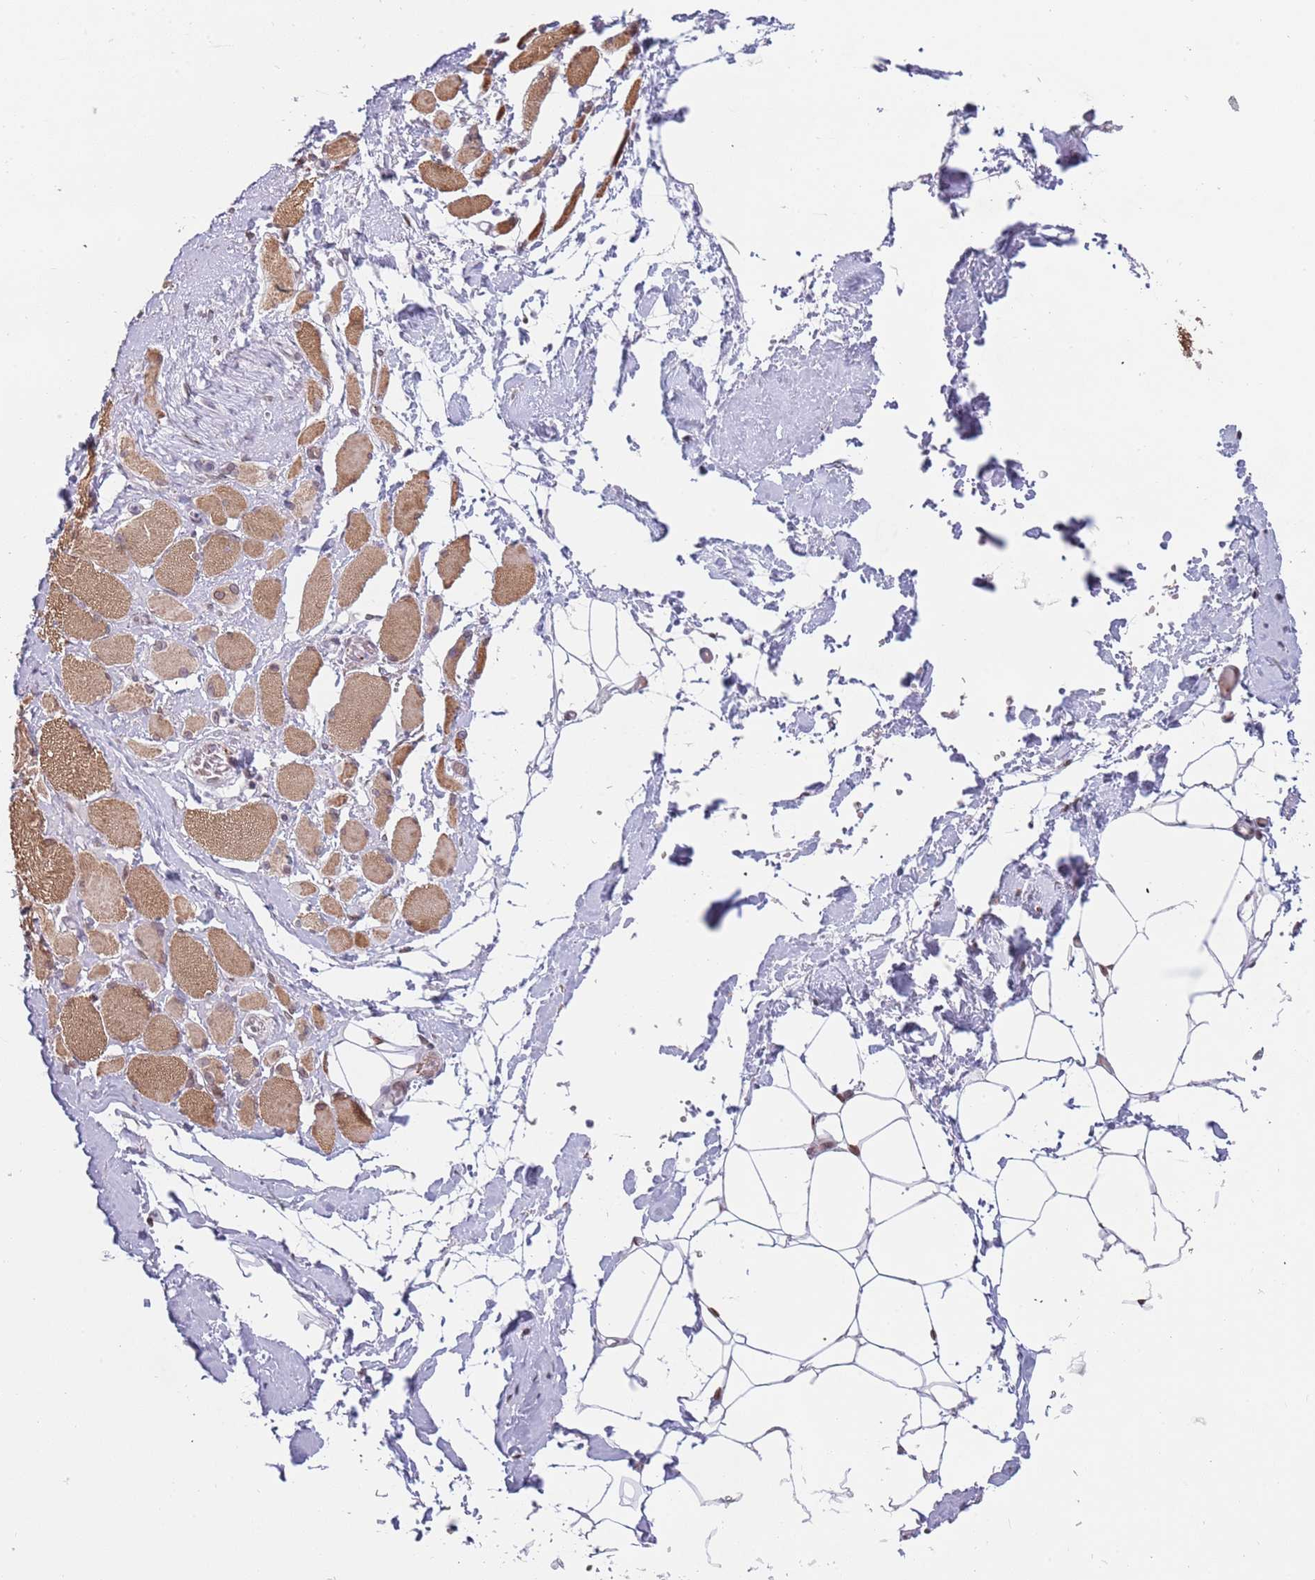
{"staining": {"intensity": "moderate", "quantity": "<25%", "location": "cytoplasmic/membranous,nuclear"}, "tissue": "skeletal muscle", "cell_type": "Myocytes", "image_type": "normal", "snomed": [{"axis": "morphology", "description": "Normal tissue, NOS"}, {"axis": "morphology", "description": "Basal cell carcinoma"}, {"axis": "topography", "description": "Skeletal muscle"}], "caption": "A histopathology image of skeletal muscle stained for a protein displays moderate cytoplasmic/membranous,nuclear brown staining in myocytes. The staining was performed using DAB (3,3'-diaminobenzidine) to visualize the protein expression in brown, while the nuclei were stained in blue with hematoxylin (Magnification: 20x).", "gene": "KLHDC2", "patient": {"sex": "female", "age": 64}}